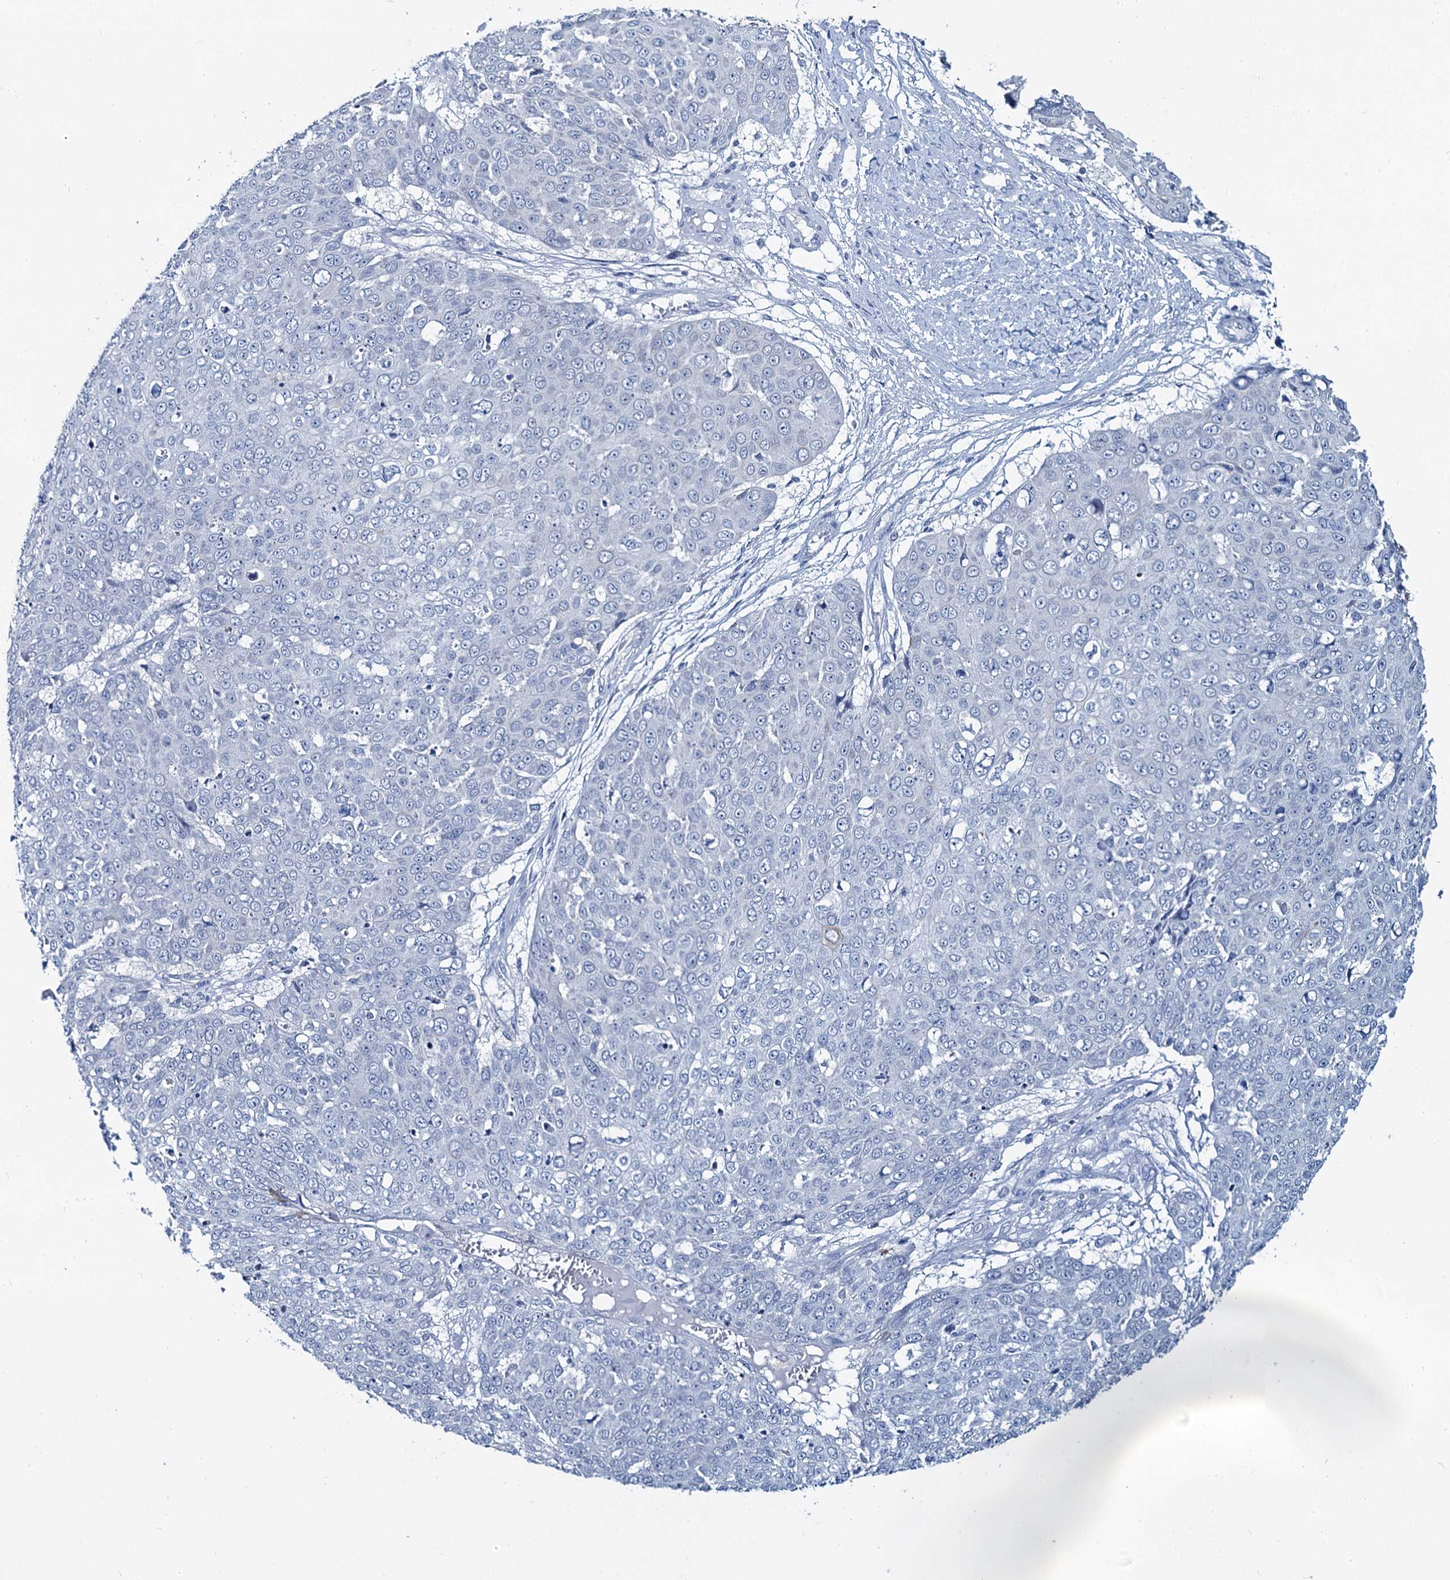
{"staining": {"intensity": "negative", "quantity": "none", "location": "none"}, "tissue": "skin cancer", "cell_type": "Tumor cells", "image_type": "cancer", "snomed": [{"axis": "morphology", "description": "Squamous cell carcinoma, NOS"}, {"axis": "topography", "description": "Skin"}], "caption": "High magnification brightfield microscopy of skin cancer (squamous cell carcinoma) stained with DAB (3,3'-diaminobenzidine) (brown) and counterstained with hematoxylin (blue): tumor cells show no significant expression.", "gene": "TOX3", "patient": {"sex": "male", "age": 71}}